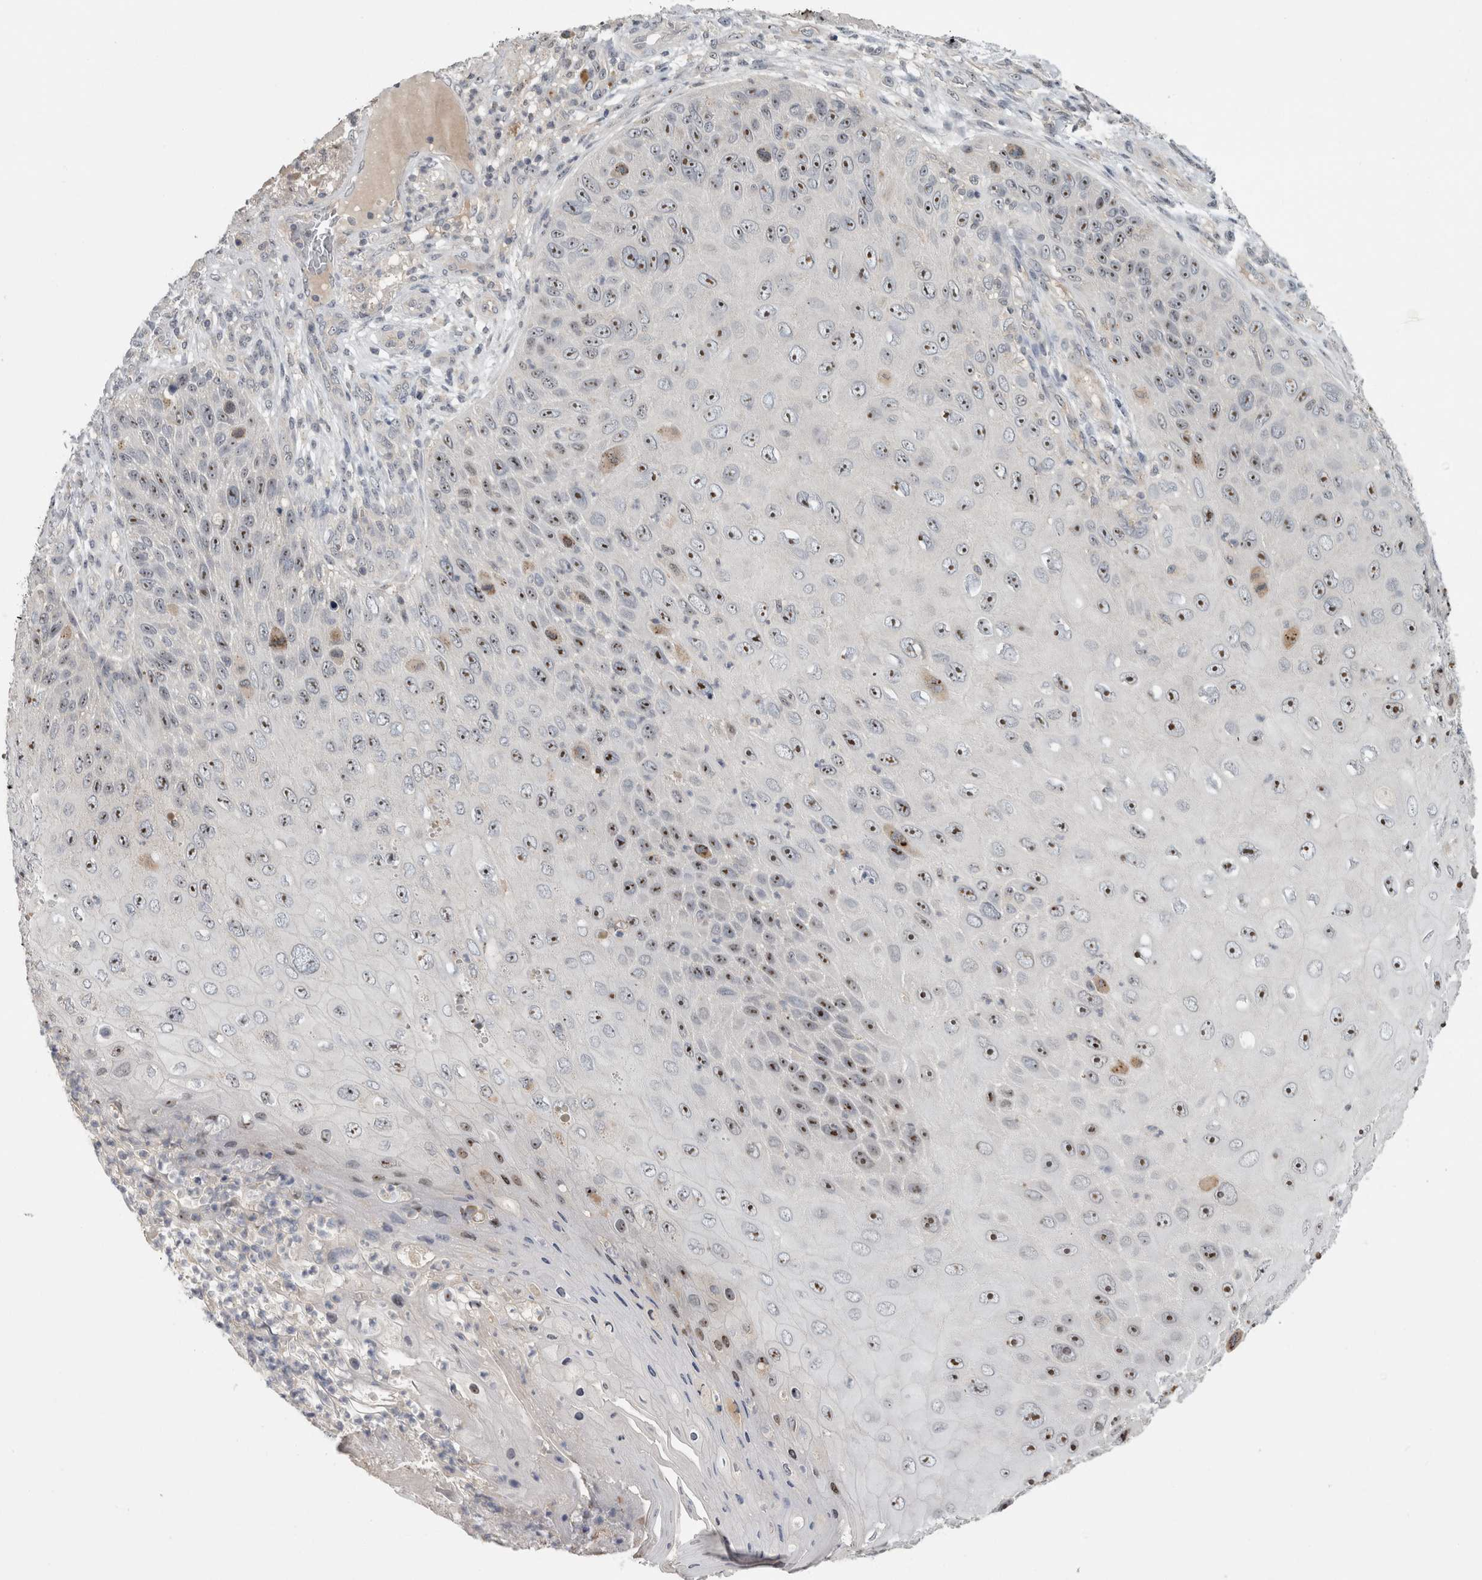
{"staining": {"intensity": "strong", "quantity": ">75%", "location": "nuclear"}, "tissue": "skin cancer", "cell_type": "Tumor cells", "image_type": "cancer", "snomed": [{"axis": "morphology", "description": "Squamous cell carcinoma, NOS"}, {"axis": "topography", "description": "Skin"}], "caption": "Tumor cells show strong nuclear expression in approximately >75% of cells in skin cancer (squamous cell carcinoma).", "gene": "RBM28", "patient": {"sex": "female", "age": 88}}